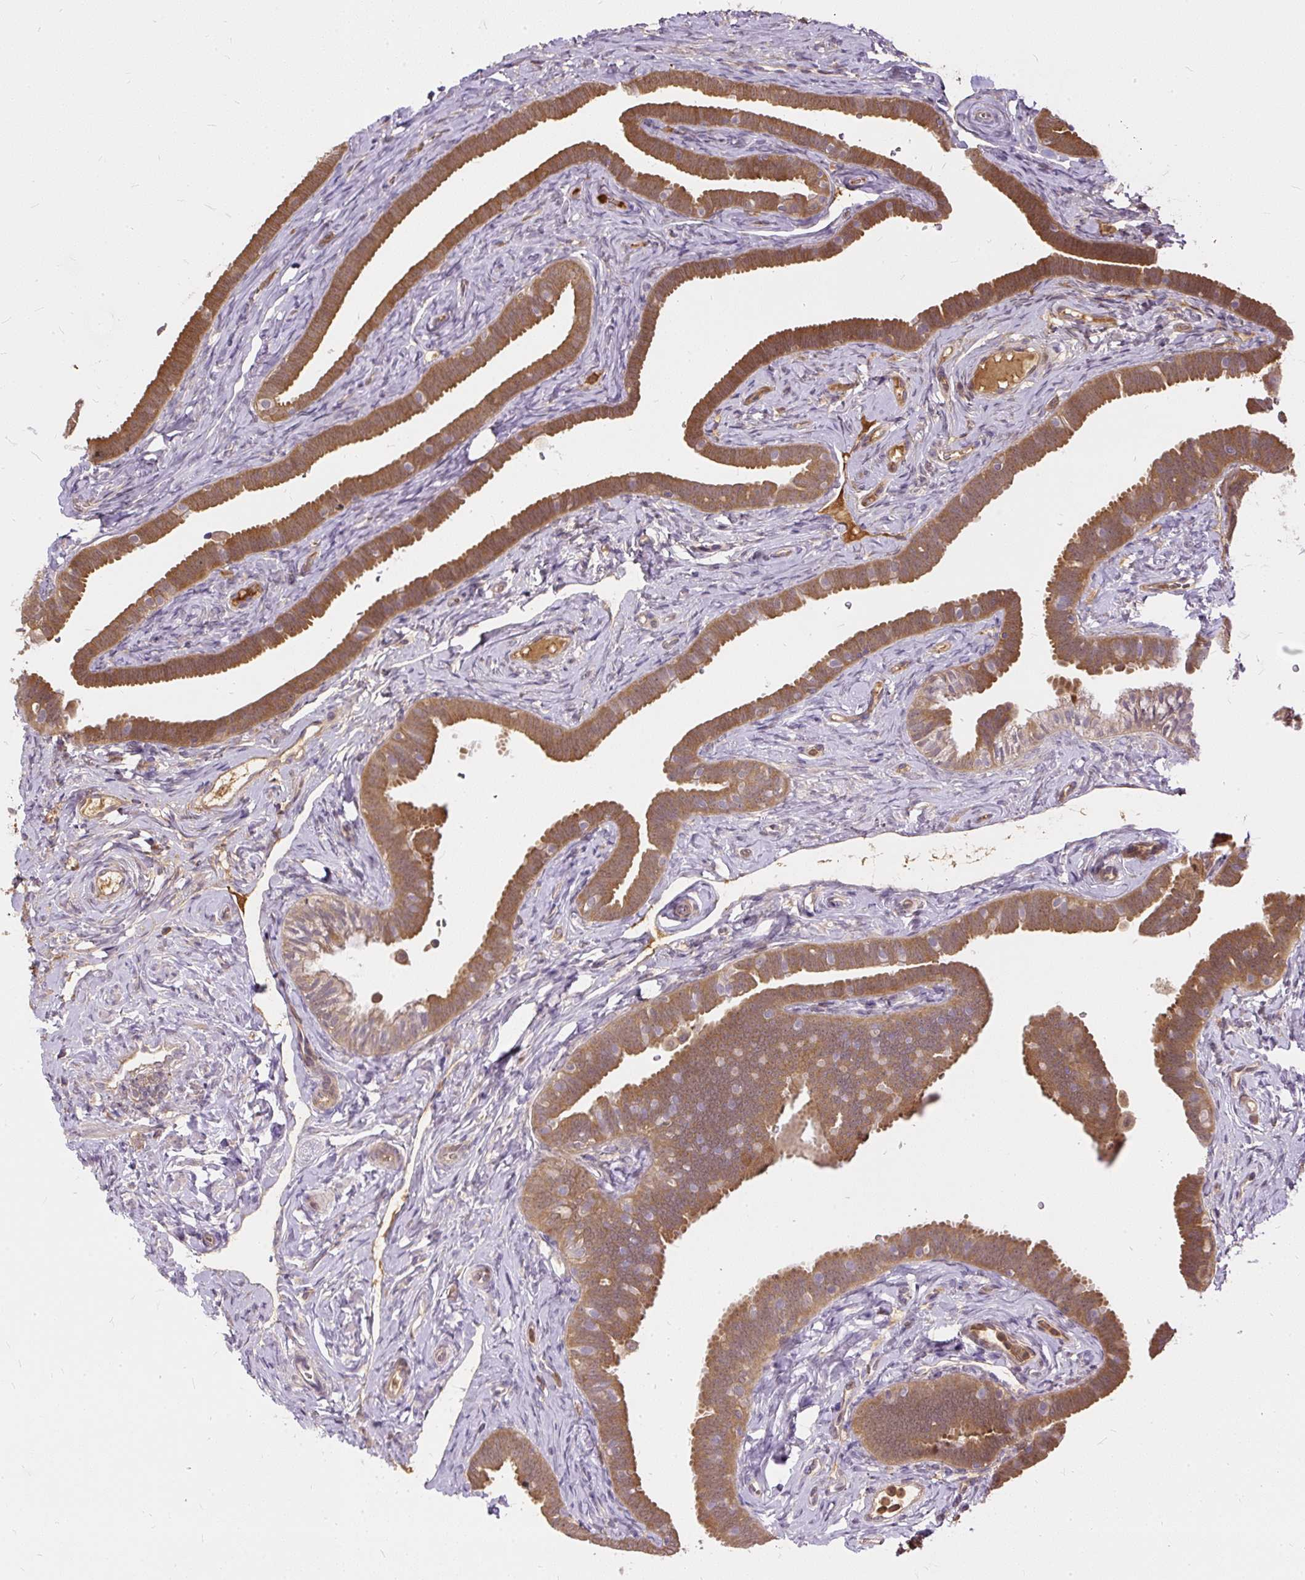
{"staining": {"intensity": "moderate", "quantity": ">75%", "location": "cytoplasmic/membranous,nuclear"}, "tissue": "fallopian tube", "cell_type": "Glandular cells", "image_type": "normal", "snomed": [{"axis": "morphology", "description": "Normal tissue, NOS"}, {"axis": "topography", "description": "Fallopian tube"}], "caption": "DAB (3,3'-diaminobenzidine) immunohistochemical staining of benign fallopian tube exhibits moderate cytoplasmic/membranous,nuclear protein positivity in about >75% of glandular cells. The staining was performed using DAB (3,3'-diaminobenzidine), with brown indicating positive protein expression. Nuclei are stained blue with hematoxylin.", "gene": "AP5S1", "patient": {"sex": "female", "age": 69}}